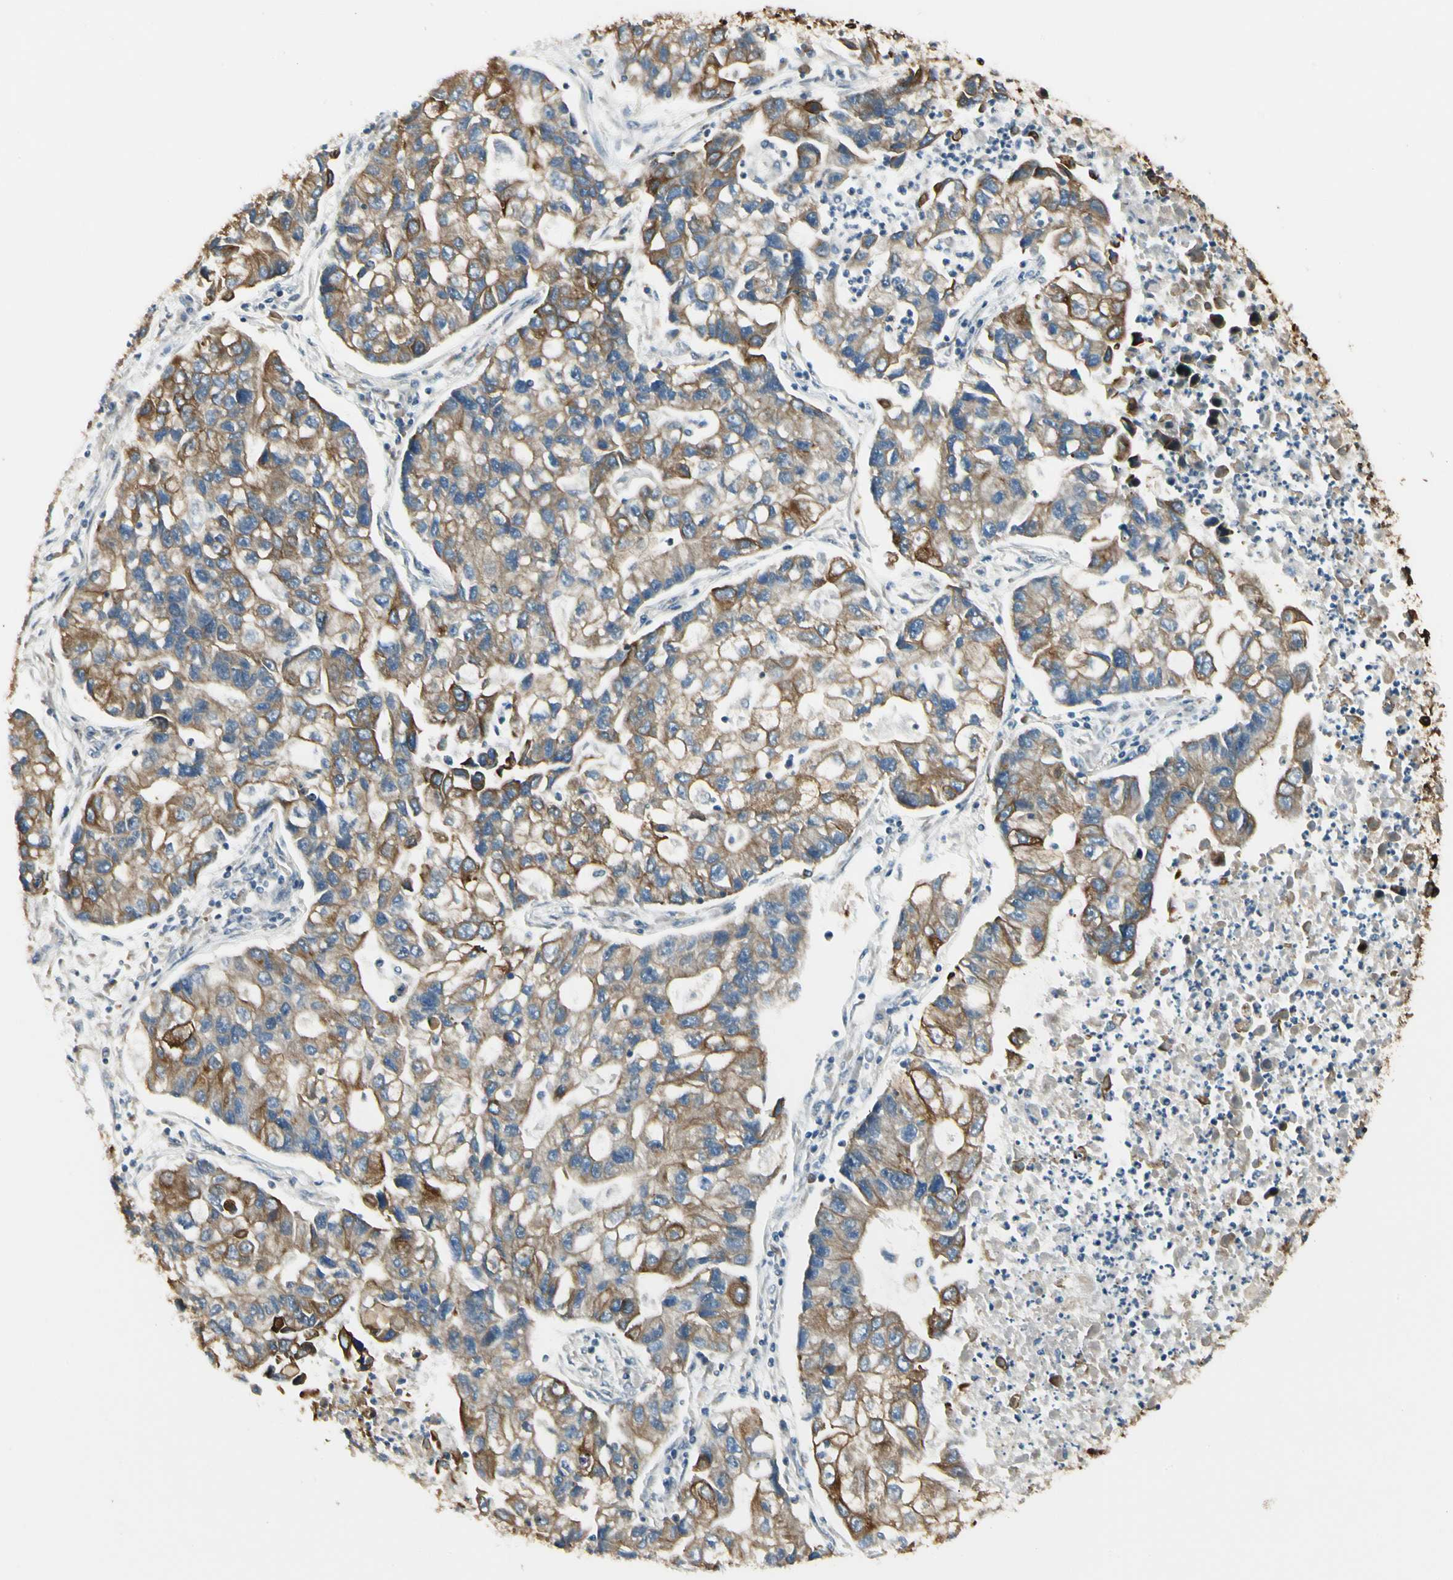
{"staining": {"intensity": "moderate", "quantity": ">75%", "location": "cytoplasmic/membranous"}, "tissue": "lung cancer", "cell_type": "Tumor cells", "image_type": "cancer", "snomed": [{"axis": "morphology", "description": "Adenocarcinoma, NOS"}, {"axis": "topography", "description": "Lung"}], "caption": "Immunohistochemical staining of lung adenocarcinoma exhibits moderate cytoplasmic/membranous protein positivity in approximately >75% of tumor cells. The protein is stained brown, and the nuclei are stained in blue (DAB IHC with brightfield microscopy, high magnification).", "gene": "ATXN1", "patient": {"sex": "female", "age": 51}}